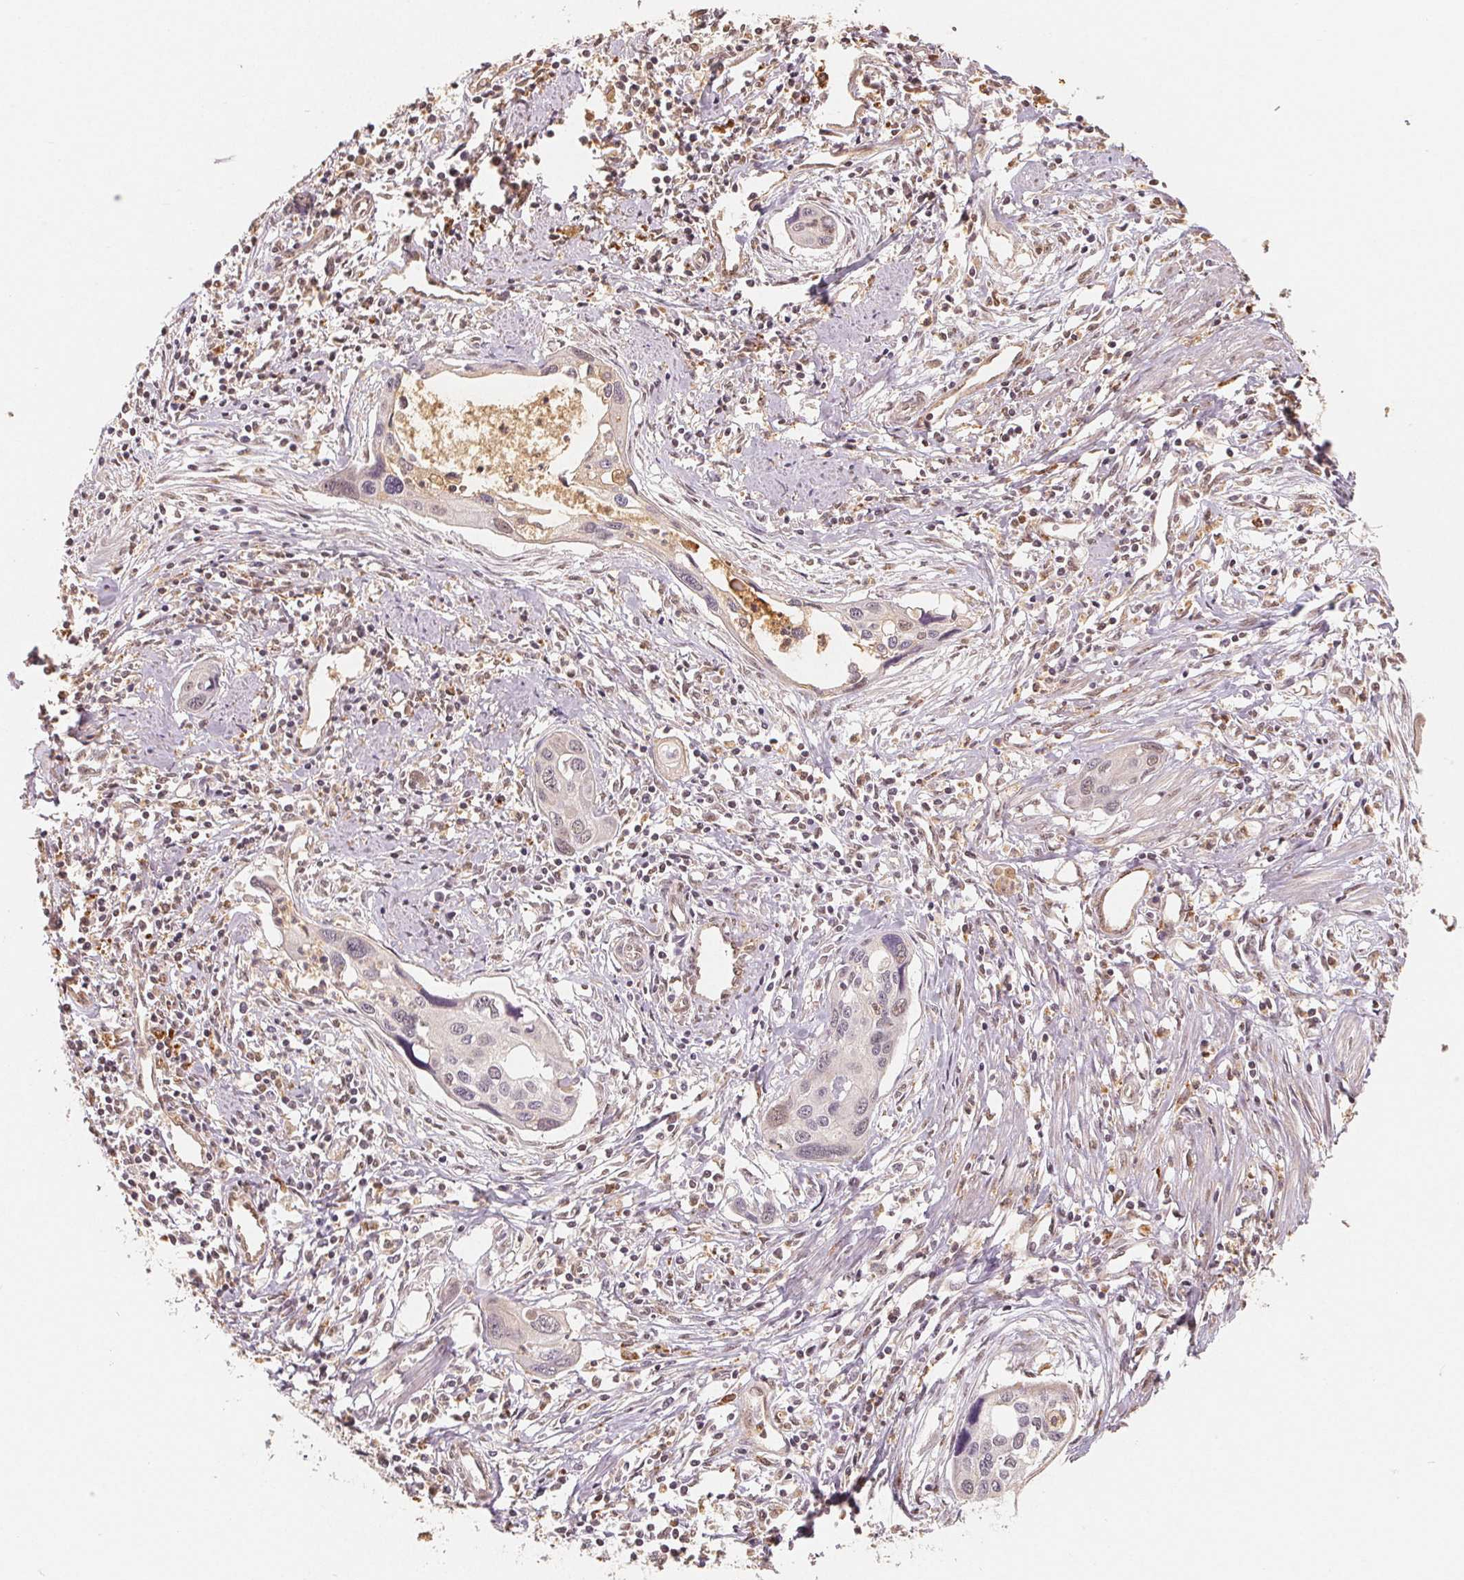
{"staining": {"intensity": "negative", "quantity": "none", "location": "none"}, "tissue": "cervical cancer", "cell_type": "Tumor cells", "image_type": "cancer", "snomed": [{"axis": "morphology", "description": "Squamous cell carcinoma, NOS"}, {"axis": "topography", "description": "Cervix"}], "caption": "Protein analysis of cervical squamous cell carcinoma reveals no significant expression in tumor cells.", "gene": "GUSB", "patient": {"sex": "female", "age": 31}}